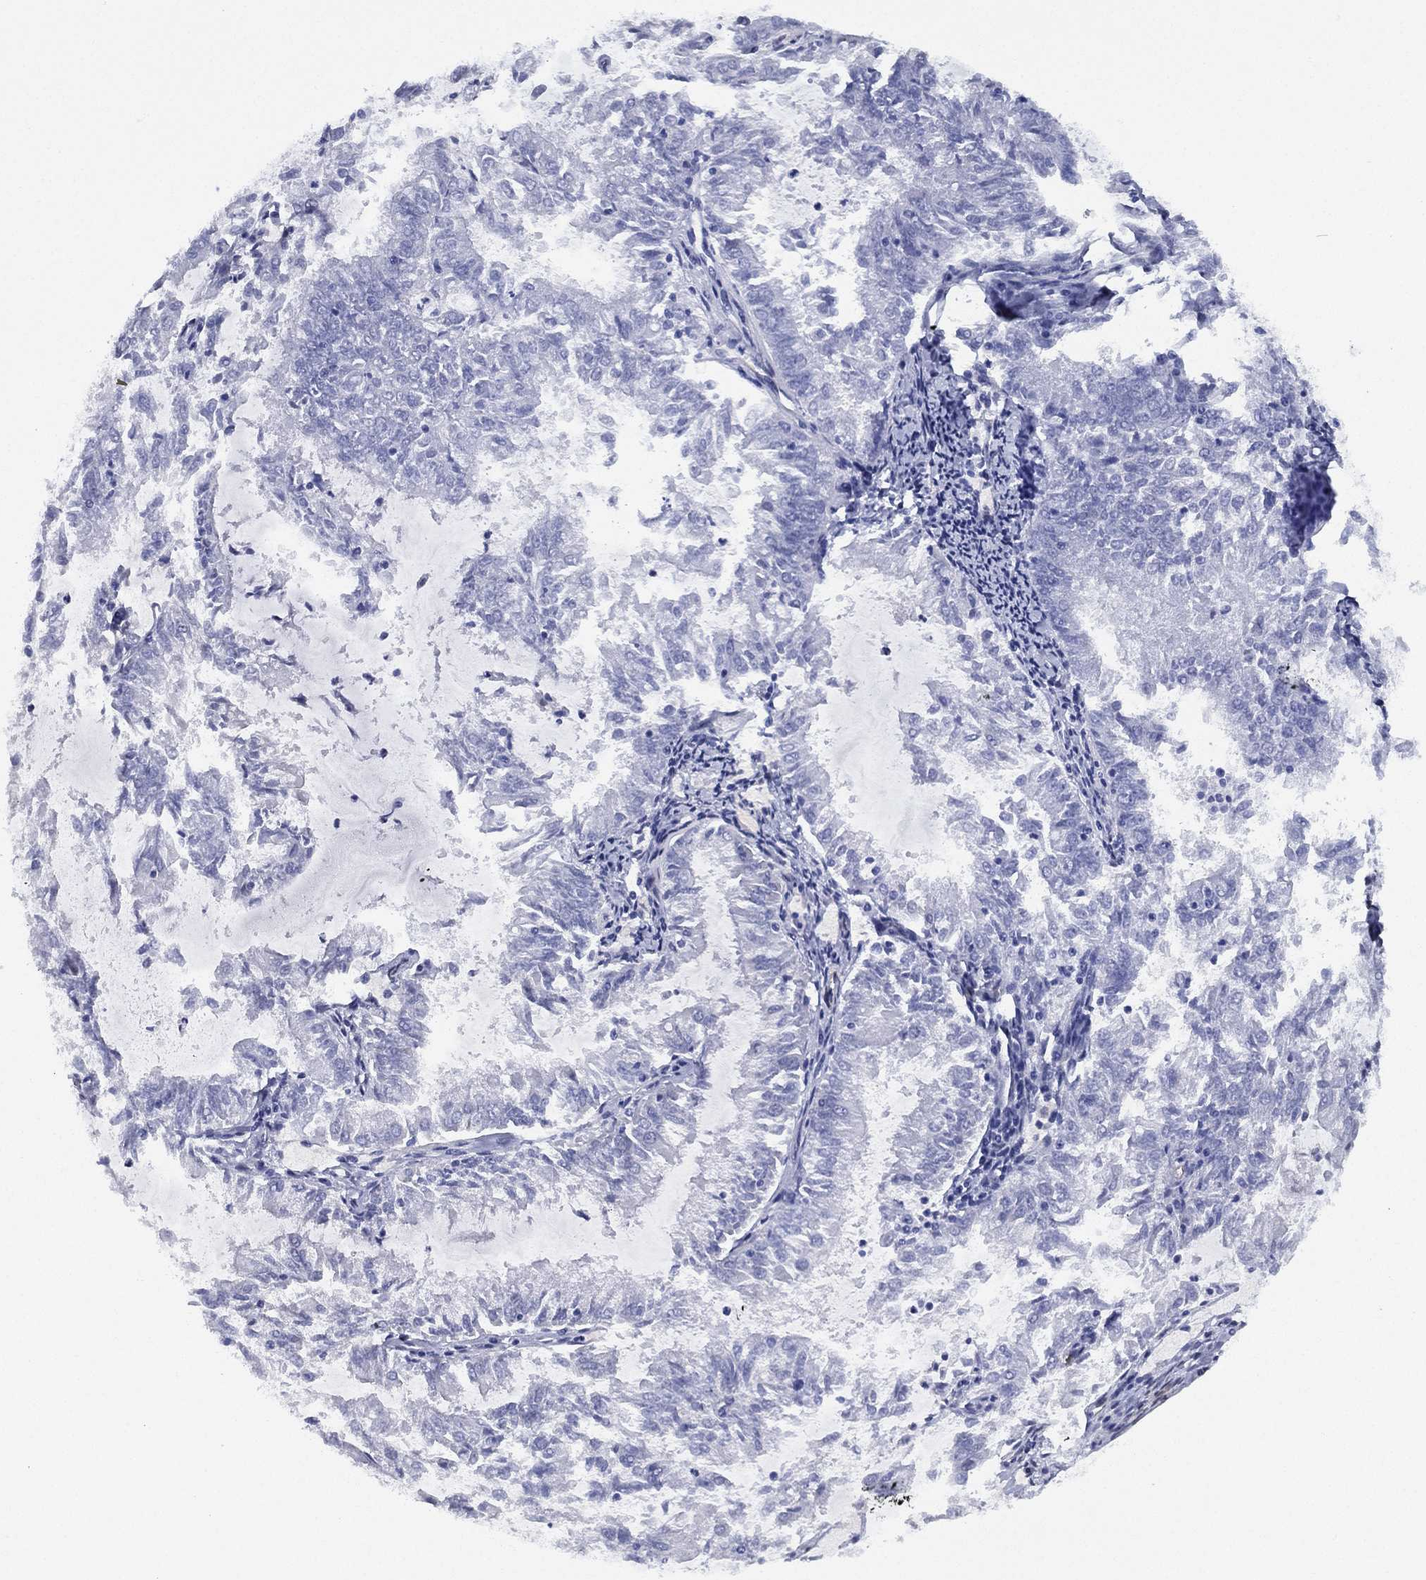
{"staining": {"intensity": "negative", "quantity": "none", "location": "none"}, "tissue": "endometrial cancer", "cell_type": "Tumor cells", "image_type": "cancer", "snomed": [{"axis": "morphology", "description": "Adenocarcinoma, NOS"}, {"axis": "topography", "description": "Endometrium"}], "caption": "A photomicrograph of human endometrial adenocarcinoma is negative for staining in tumor cells.", "gene": "MAS1", "patient": {"sex": "female", "age": 57}}